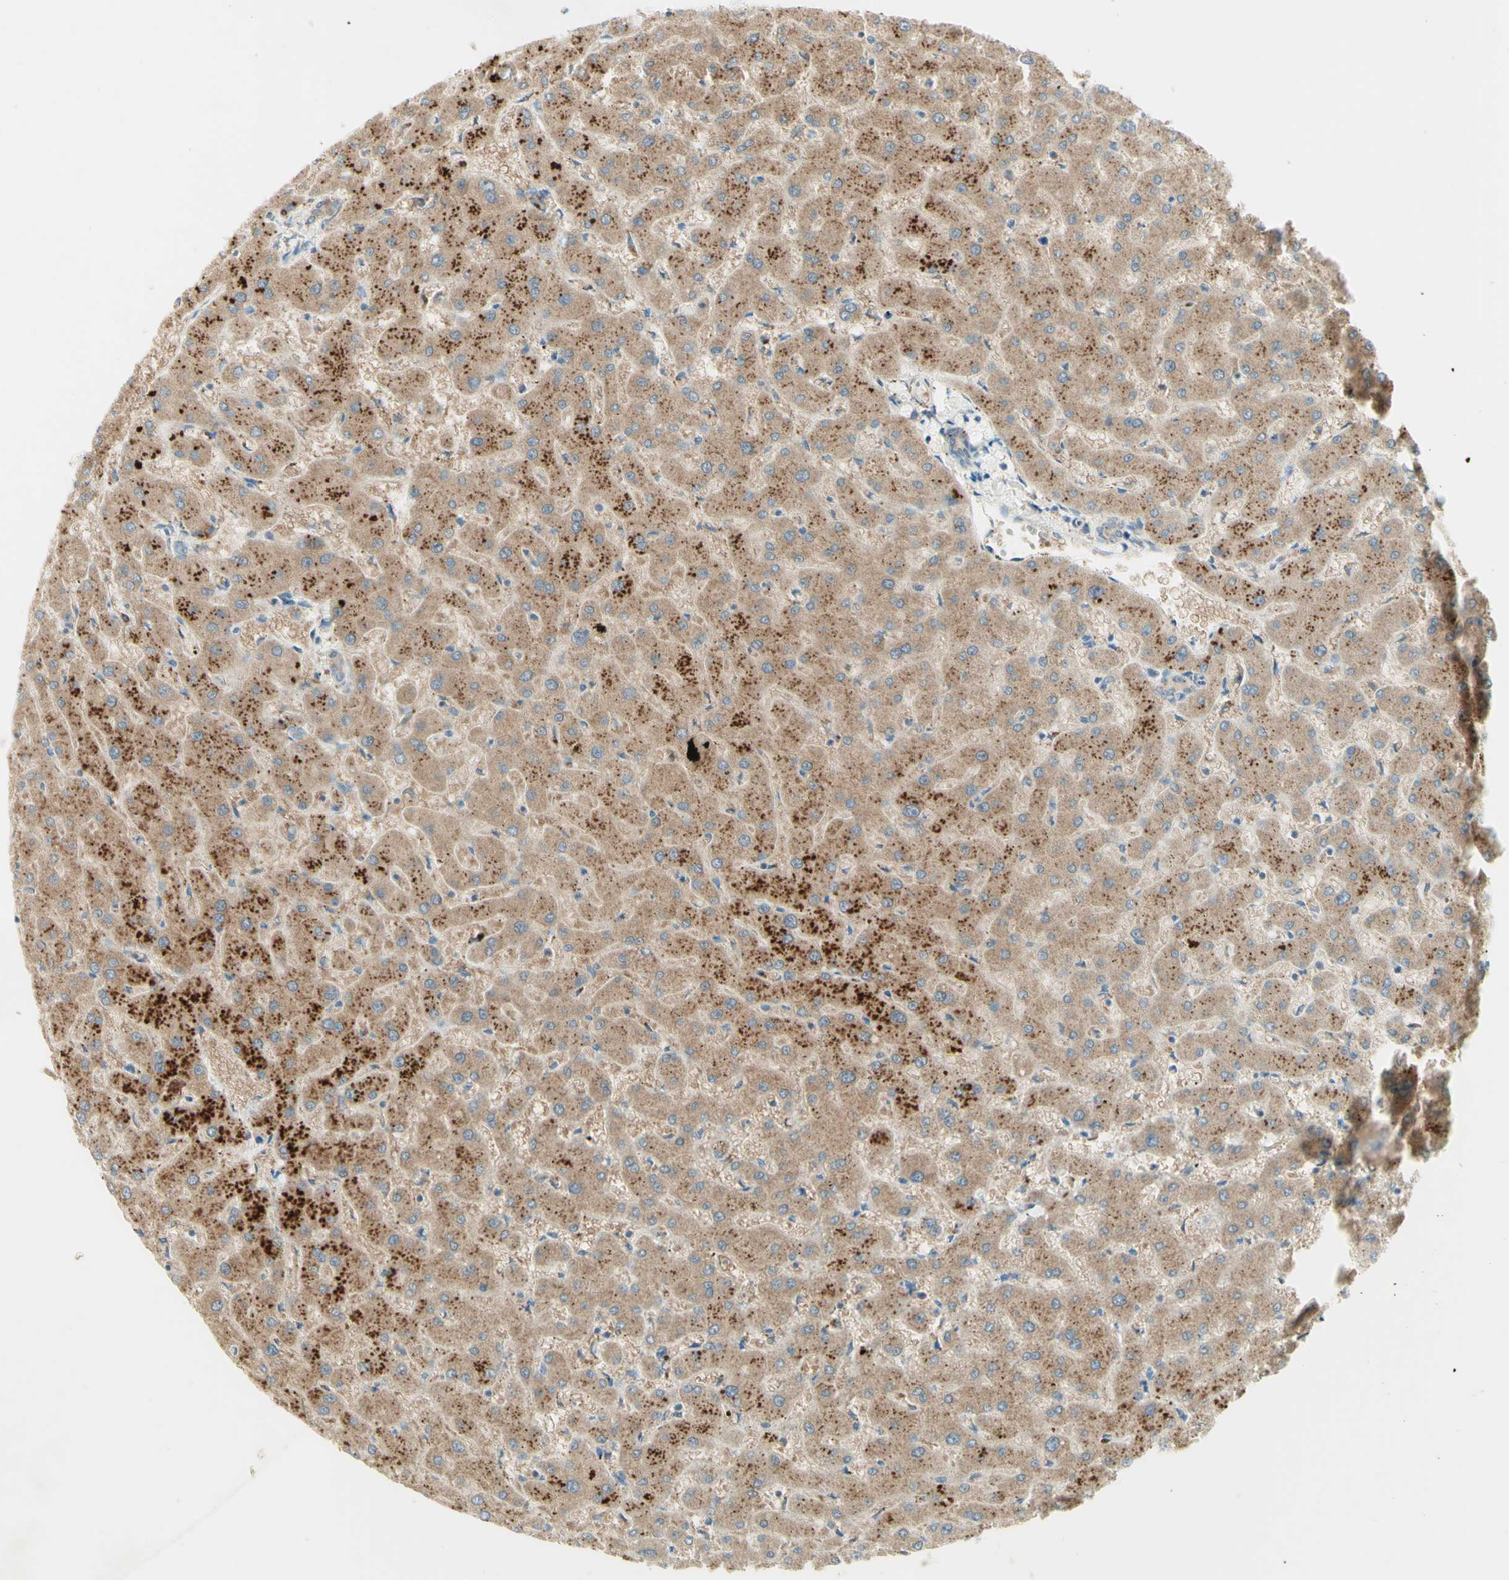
{"staining": {"intensity": "moderate", "quantity": "25%-75%", "location": "cytoplasmic/membranous"}, "tissue": "liver", "cell_type": "Cholangiocytes", "image_type": "normal", "snomed": [{"axis": "morphology", "description": "Normal tissue, NOS"}, {"axis": "topography", "description": "Liver"}], "caption": "Immunohistochemical staining of benign human liver demonstrates medium levels of moderate cytoplasmic/membranous staining in approximately 25%-75% of cholangiocytes. The staining was performed using DAB to visualize the protein expression in brown, while the nuclei were stained in blue with hematoxylin (Magnification: 20x).", "gene": "ARMC10", "patient": {"sex": "female", "age": 63}}